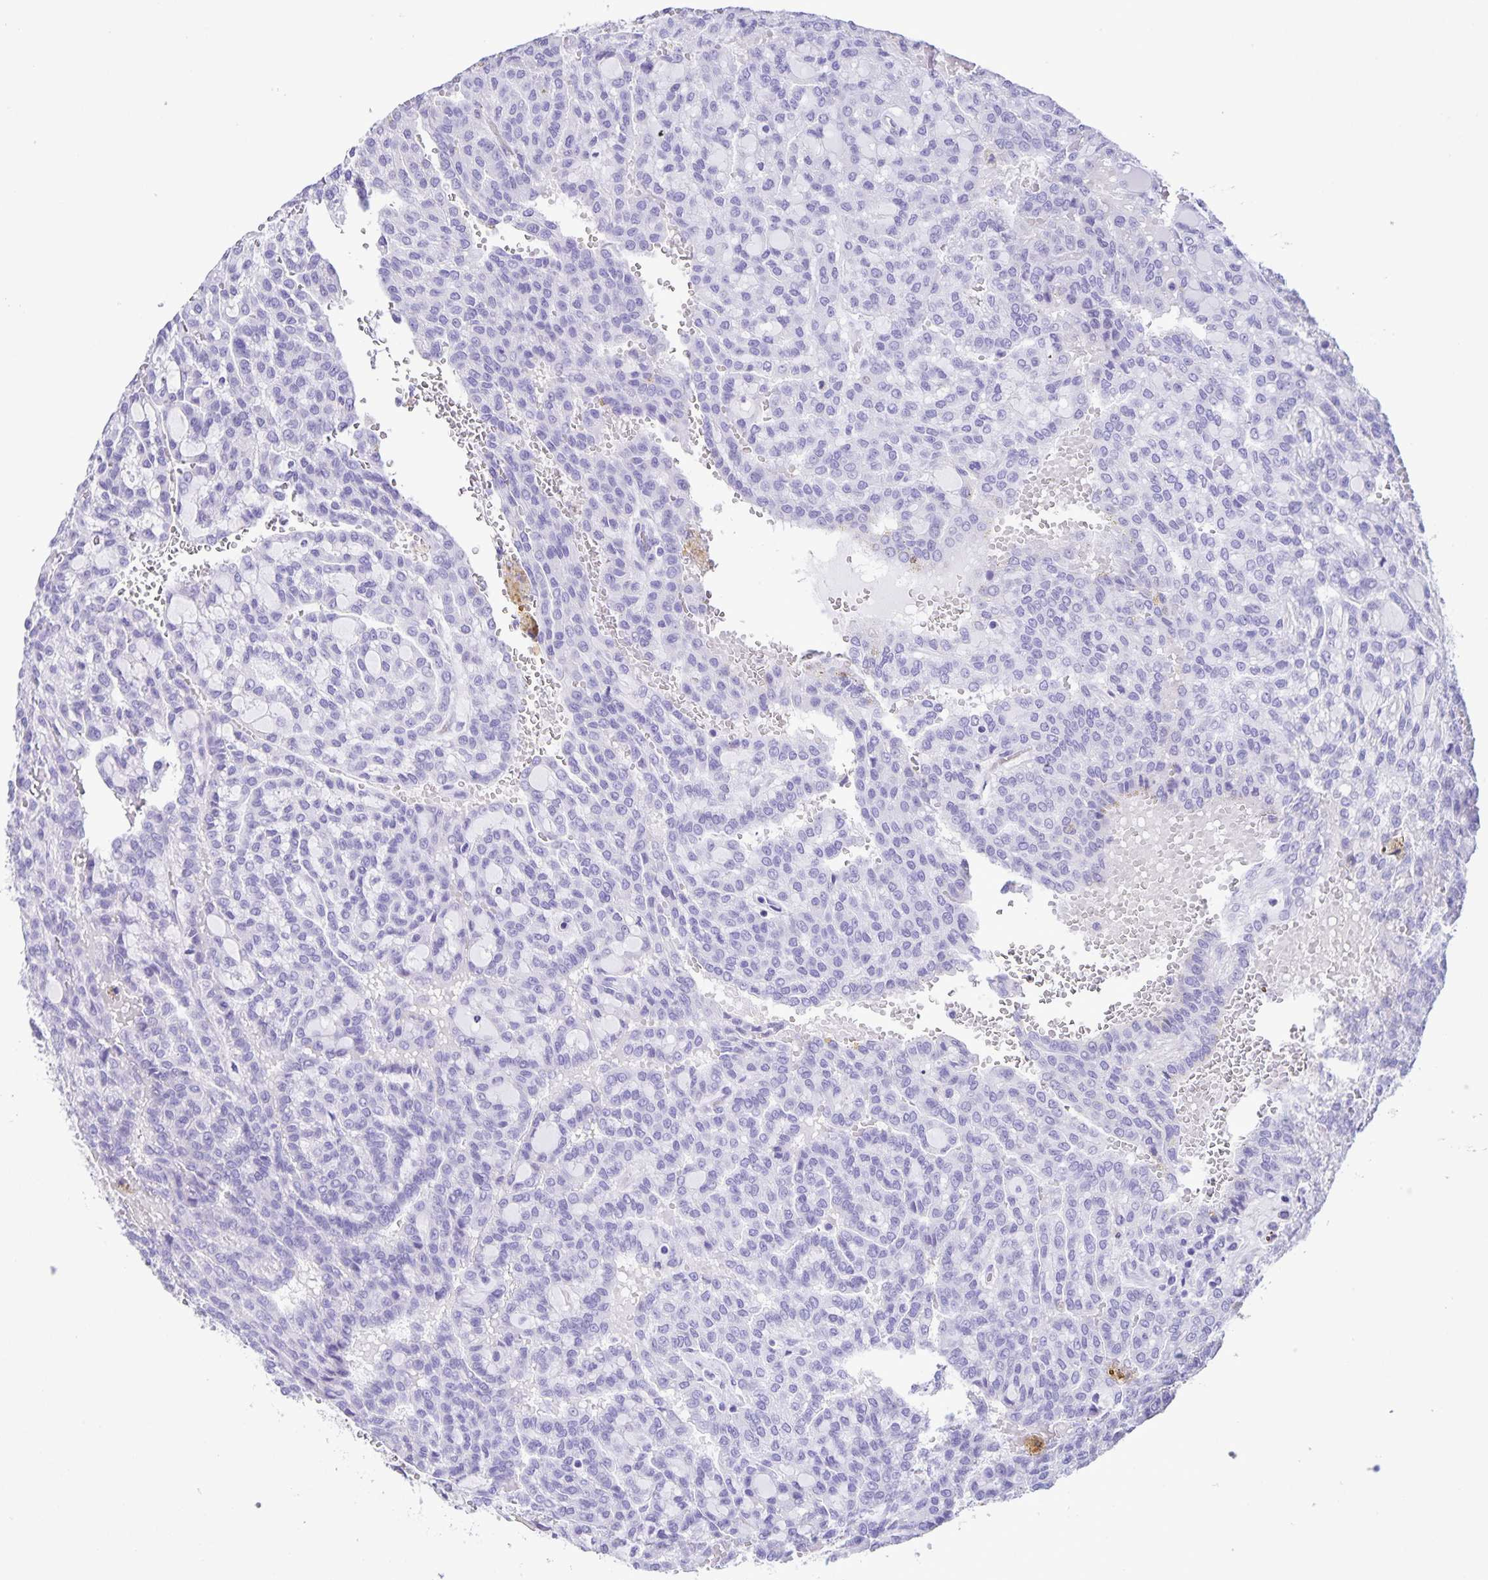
{"staining": {"intensity": "negative", "quantity": "none", "location": "none"}, "tissue": "renal cancer", "cell_type": "Tumor cells", "image_type": "cancer", "snomed": [{"axis": "morphology", "description": "Adenocarcinoma, NOS"}, {"axis": "topography", "description": "Kidney"}], "caption": "IHC of human adenocarcinoma (renal) exhibits no expression in tumor cells.", "gene": "CAPSL", "patient": {"sex": "male", "age": 63}}